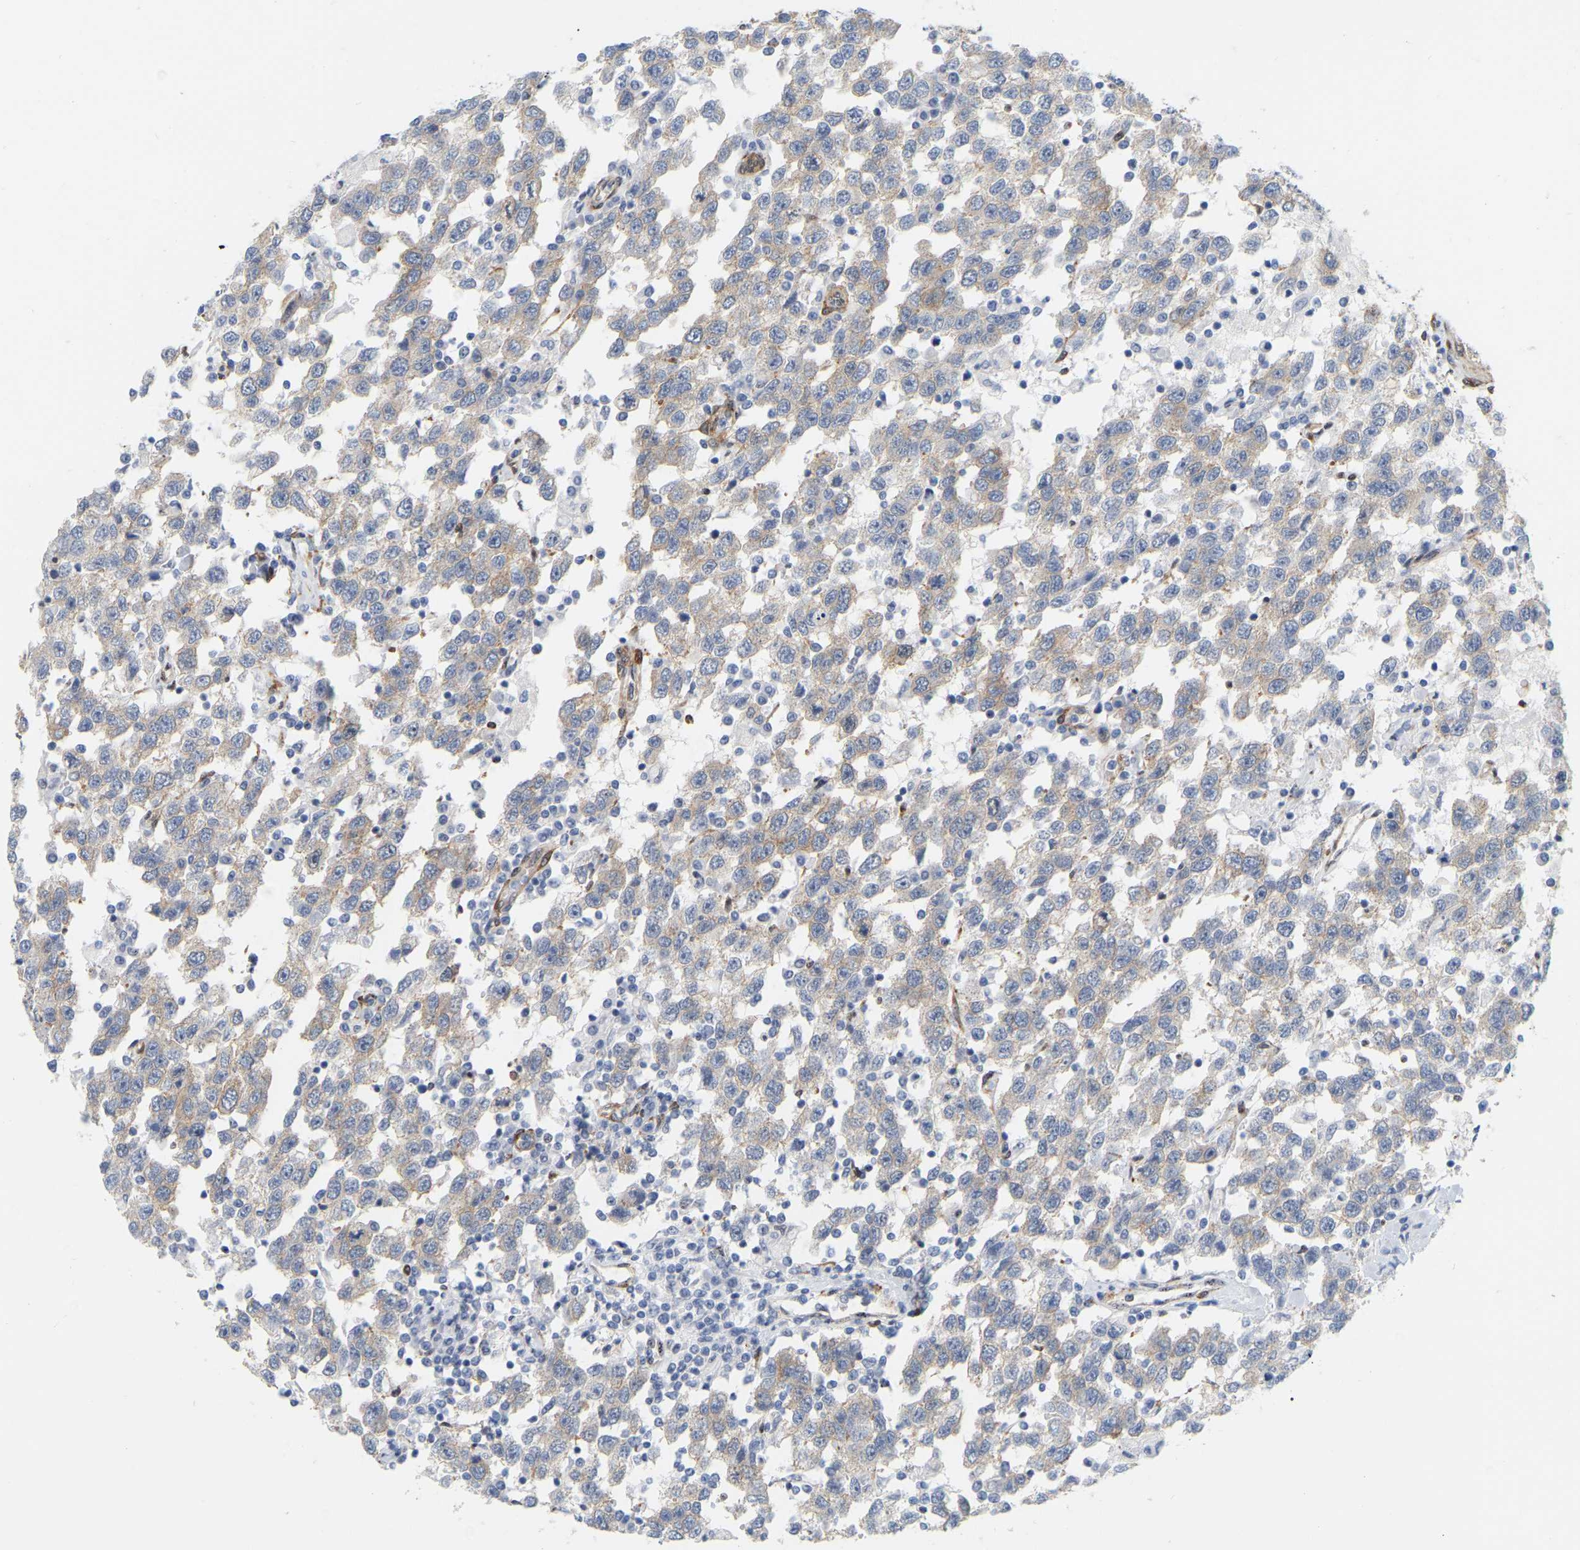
{"staining": {"intensity": "weak", "quantity": "25%-75%", "location": "cytoplasmic/membranous"}, "tissue": "testis cancer", "cell_type": "Tumor cells", "image_type": "cancer", "snomed": [{"axis": "morphology", "description": "Seminoma, NOS"}, {"axis": "topography", "description": "Testis"}], "caption": "This photomicrograph demonstrates testis seminoma stained with immunohistochemistry to label a protein in brown. The cytoplasmic/membranous of tumor cells show weak positivity for the protein. Nuclei are counter-stained blue.", "gene": "RAPH1", "patient": {"sex": "male", "age": 41}}